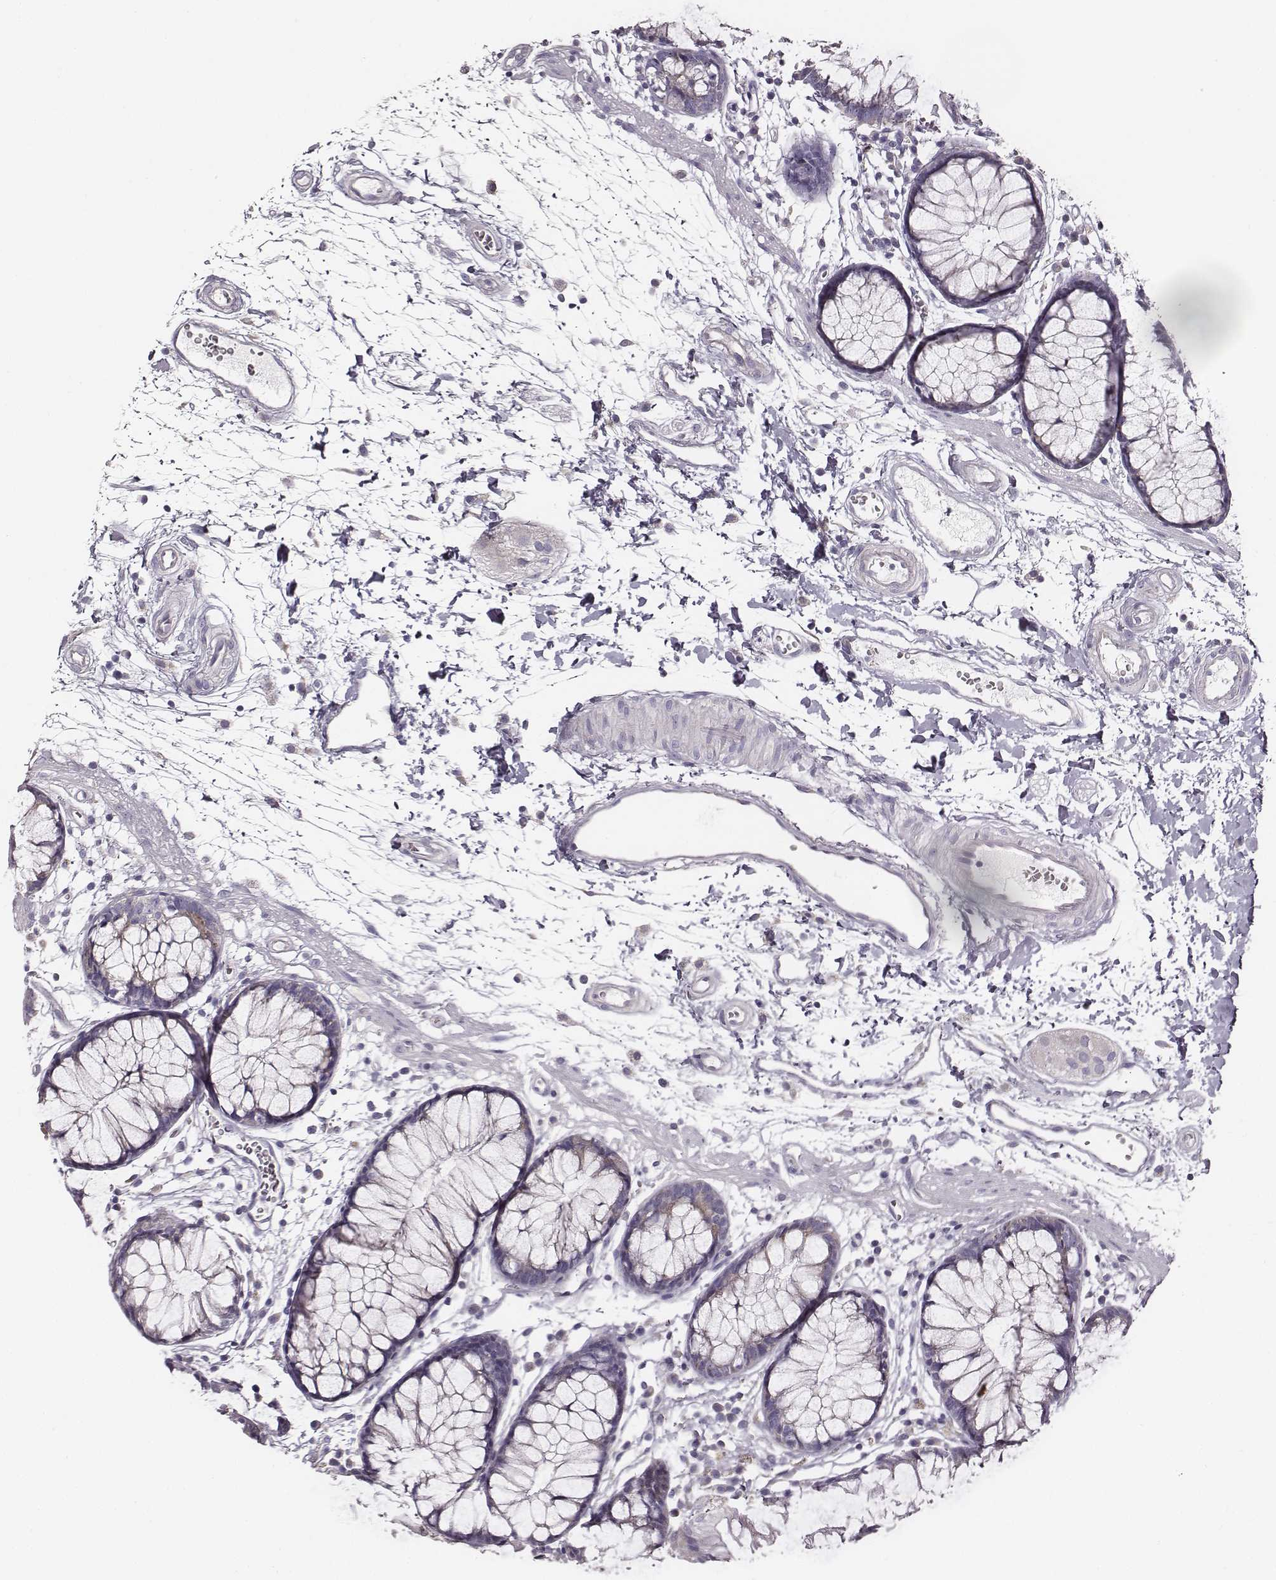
{"staining": {"intensity": "negative", "quantity": "none", "location": "none"}, "tissue": "colon", "cell_type": "Endothelial cells", "image_type": "normal", "snomed": [{"axis": "morphology", "description": "Normal tissue, NOS"}, {"axis": "morphology", "description": "Adenocarcinoma, NOS"}, {"axis": "topography", "description": "Colon"}], "caption": "The IHC photomicrograph has no significant staining in endothelial cells of colon. Brightfield microscopy of immunohistochemistry stained with DAB (3,3'-diaminobenzidine) (brown) and hematoxylin (blue), captured at high magnification.", "gene": "UBL4B", "patient": {"sex": "male", "age": 65}}